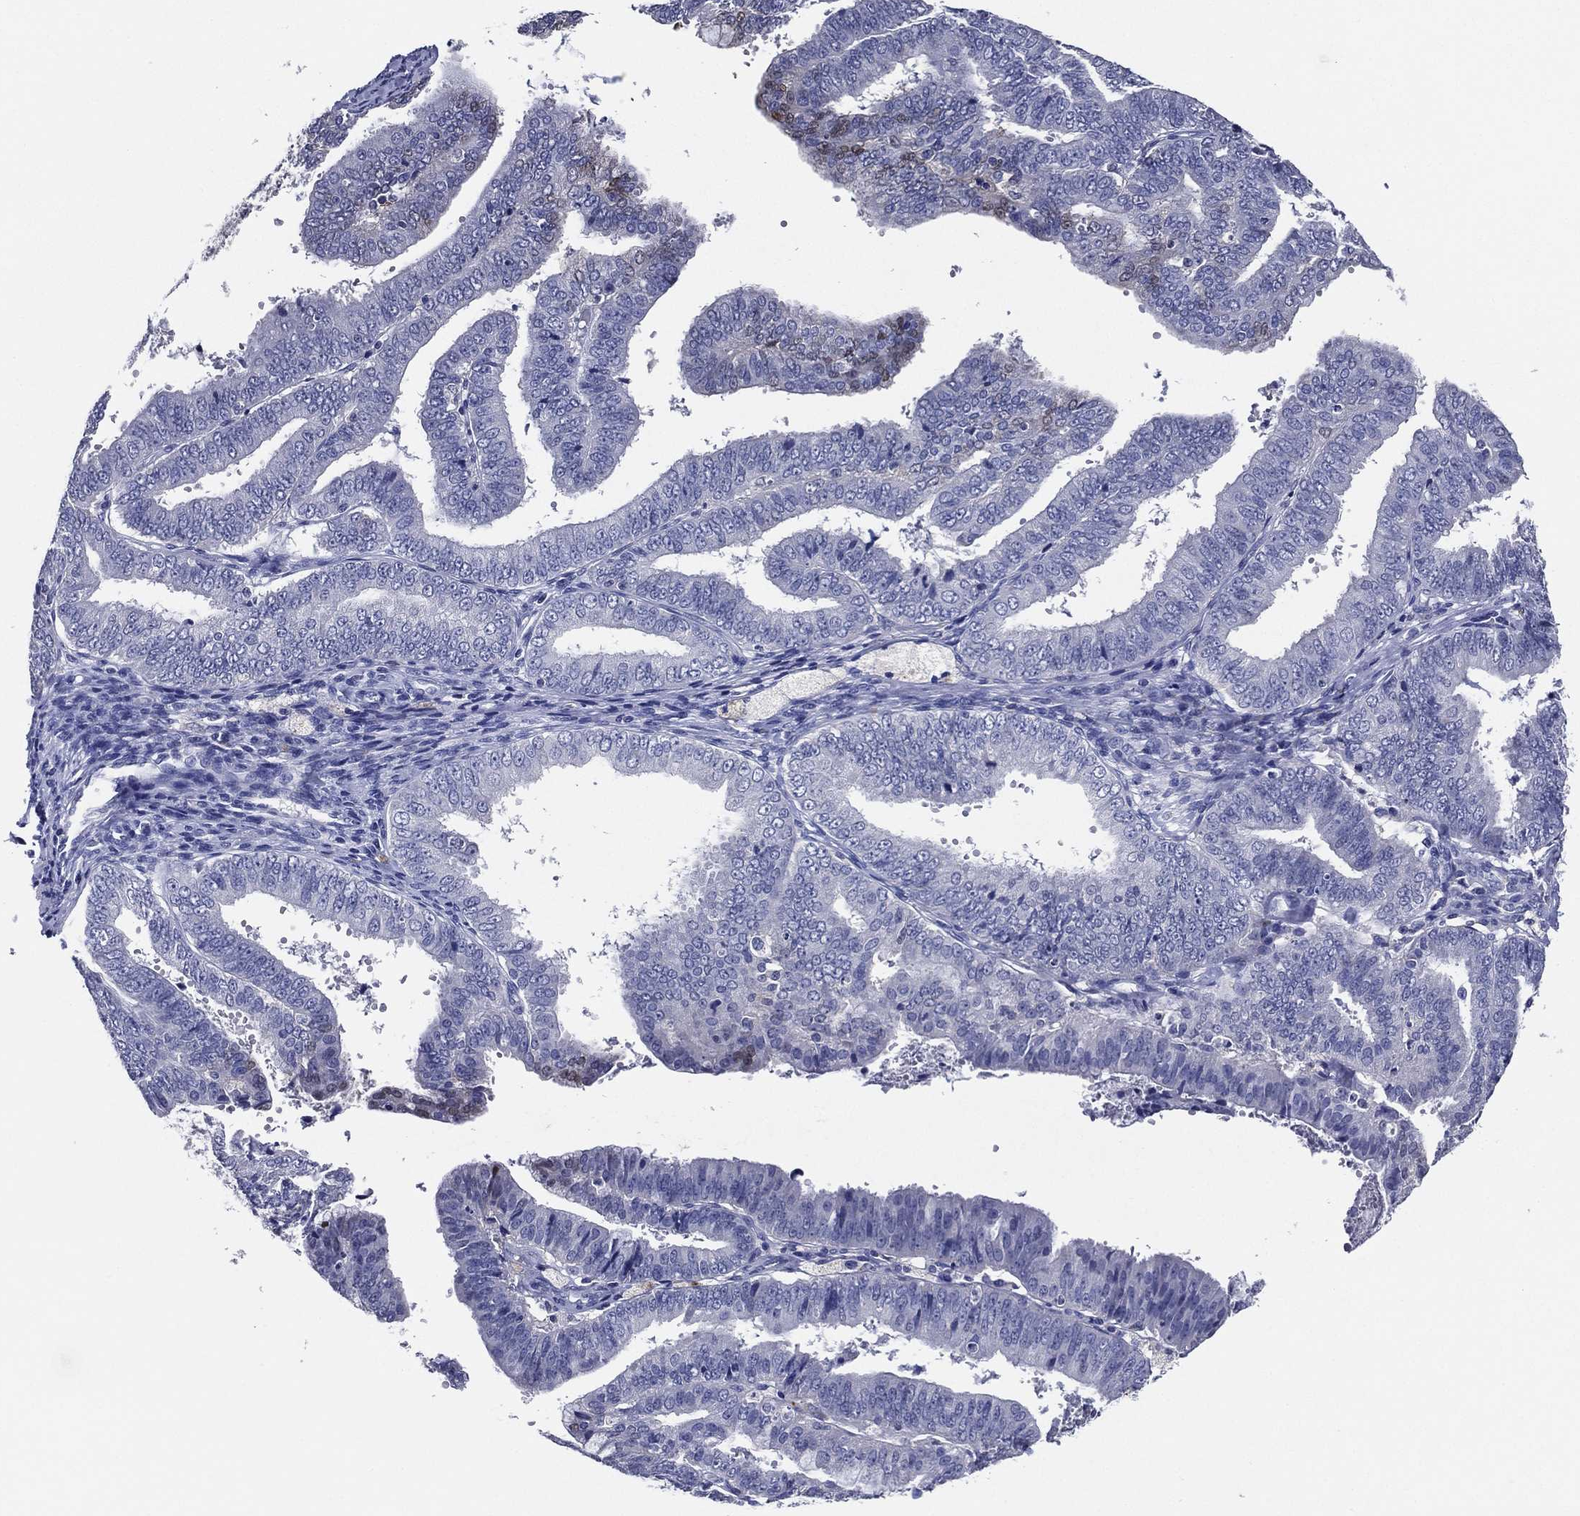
{"staining": {"intensity": "negative", "quantity": "none", "location": "none"}, "tissue": "endometrial cancer", "cell_type": "Tumor cells", "image_type": "cancer", "snomed": [{"axis": "morphology", "description": "Adenocarcinoma, NOS"}, {"axis": "topography", "description": "Endometrium"}], "caption": "Tumor cells show no significant expression in adenocarcinoma (endometrial).", "gene": "TFAP2A", "patient": {"sex": "female", "age": 63}}